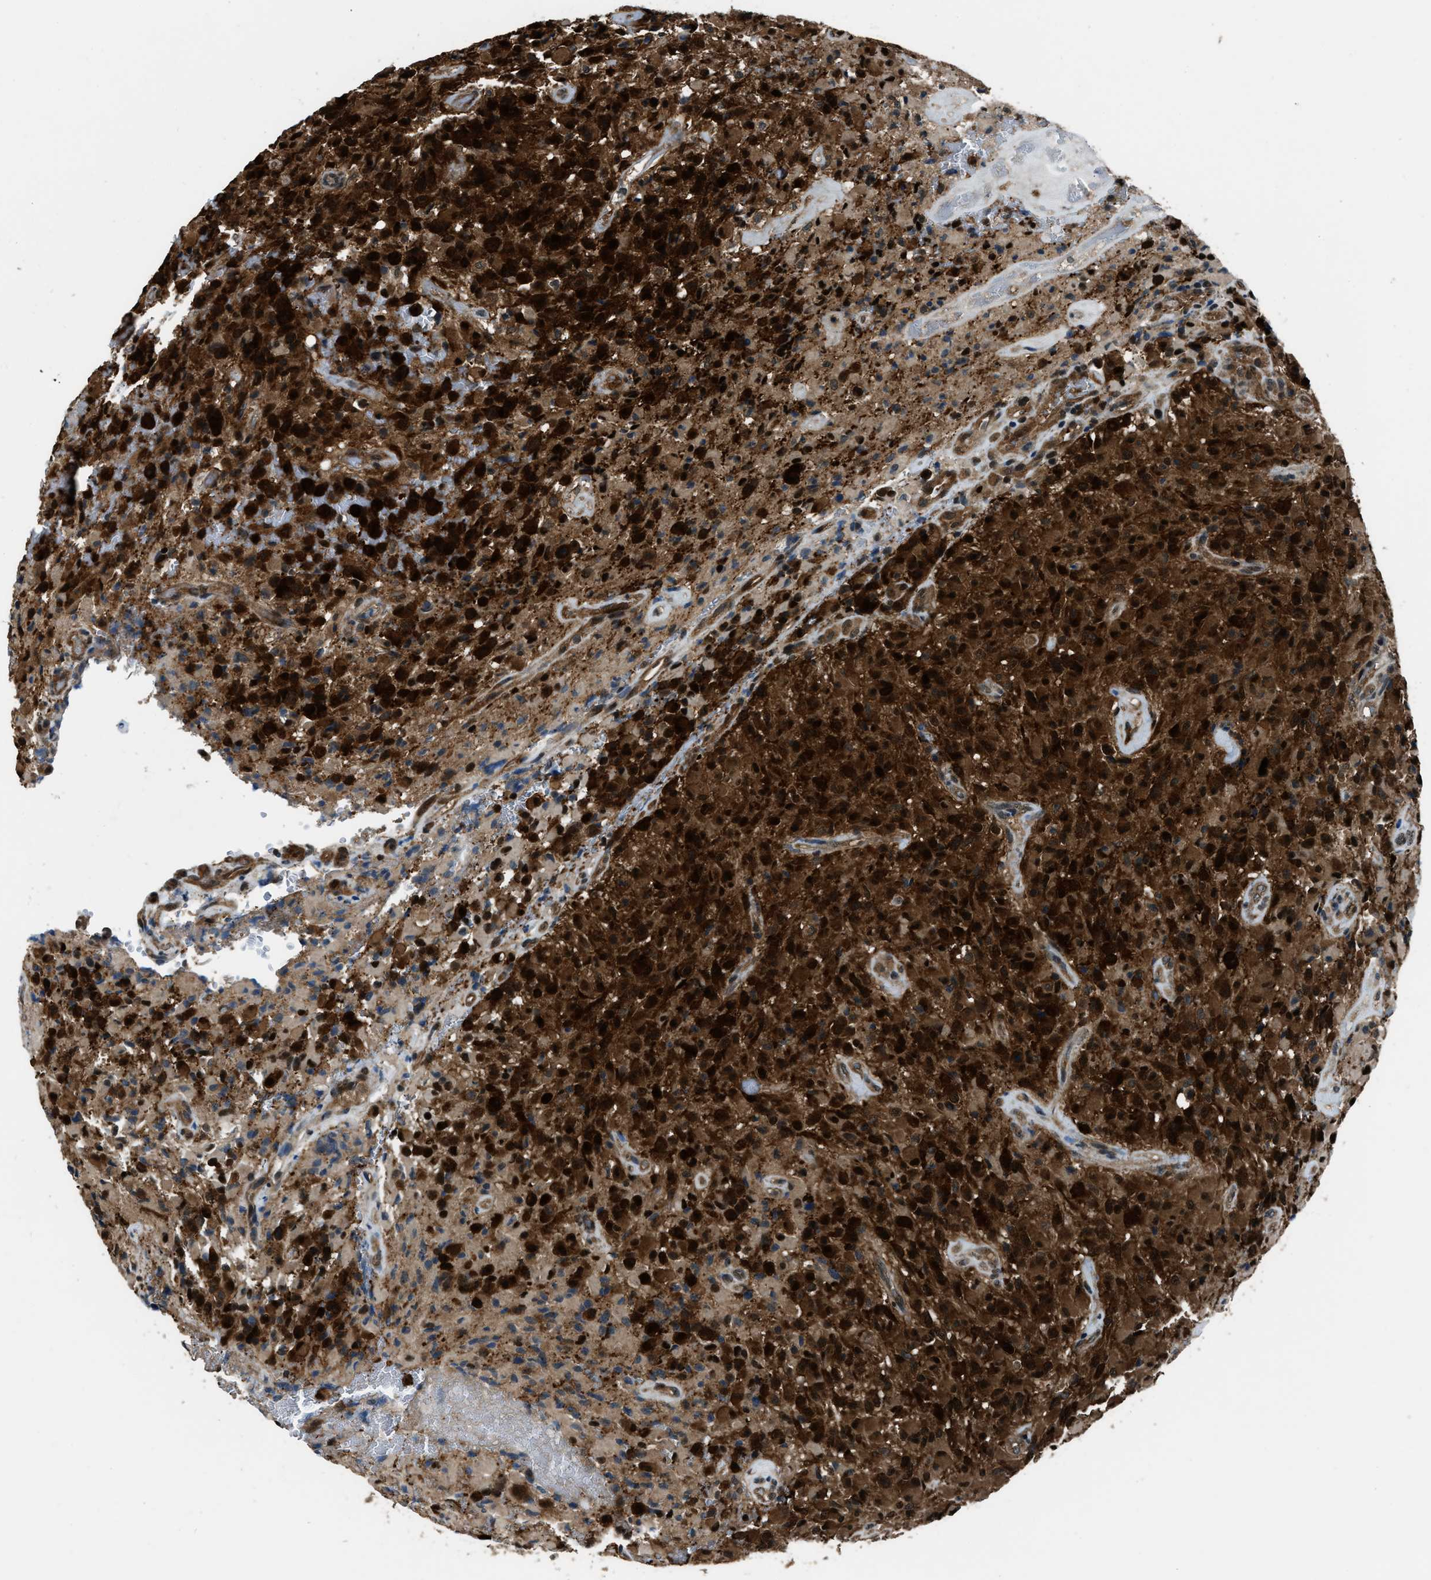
{"staining": {"intensity": "strong", "quantity": ">75%", "location": "cytoplasmic/membranous,nuclear"}, "tissue": "glioma", "cell_type": "Tumor cells", "image_type": "cancer", "snomed": [{"axis": "morphology", "description": "Glioma, malignant, High grade"}, {"axis": "topography", "description": "Brain"}], "caption": "Immunohistochemistry photomicrograph of malignant glioma (high-grade) stained for a protein (brown), which shows high levels of strong cytoplasmic/membranous and nuclear staining in approximately >75% of tumor cells.", "gene": "NUDCD3", "patient": {"sex": "male", "age": 71}}